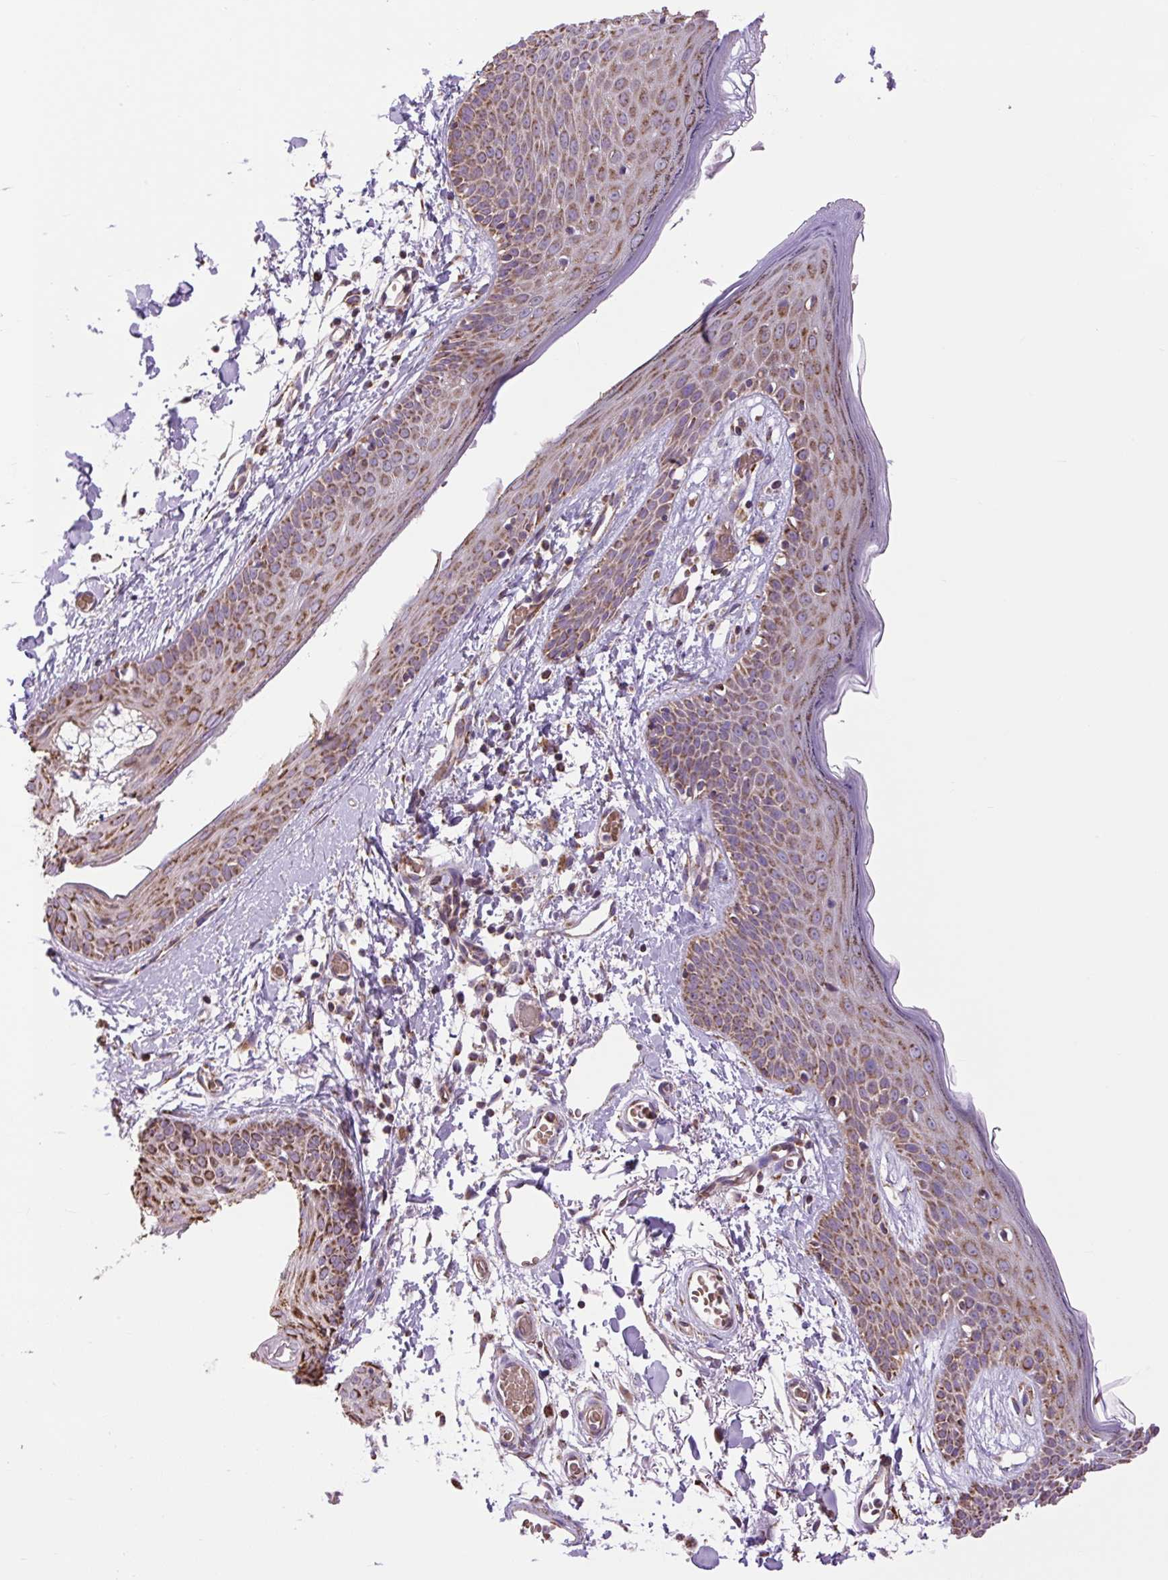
{"staining": {"intensity": "moderate", "quantity": ">75%", "location": "cytoplasmic/membranous"}, "tissue": "skin", "cell_type": "Fibroblasts", "image_type": "normal", "snomed": [{"axis": "morphology", "description": "Normal tissue, NOS"}, {"axis": "topography", "description": "Skin"}], "caption": "The image reveals a brown stain indicating the presence of a protein in the cytoplasmic/membranous of fibroblasts in skin.", "gene": "PLCG1", "patient": {"sex": "male", "age": 79}}